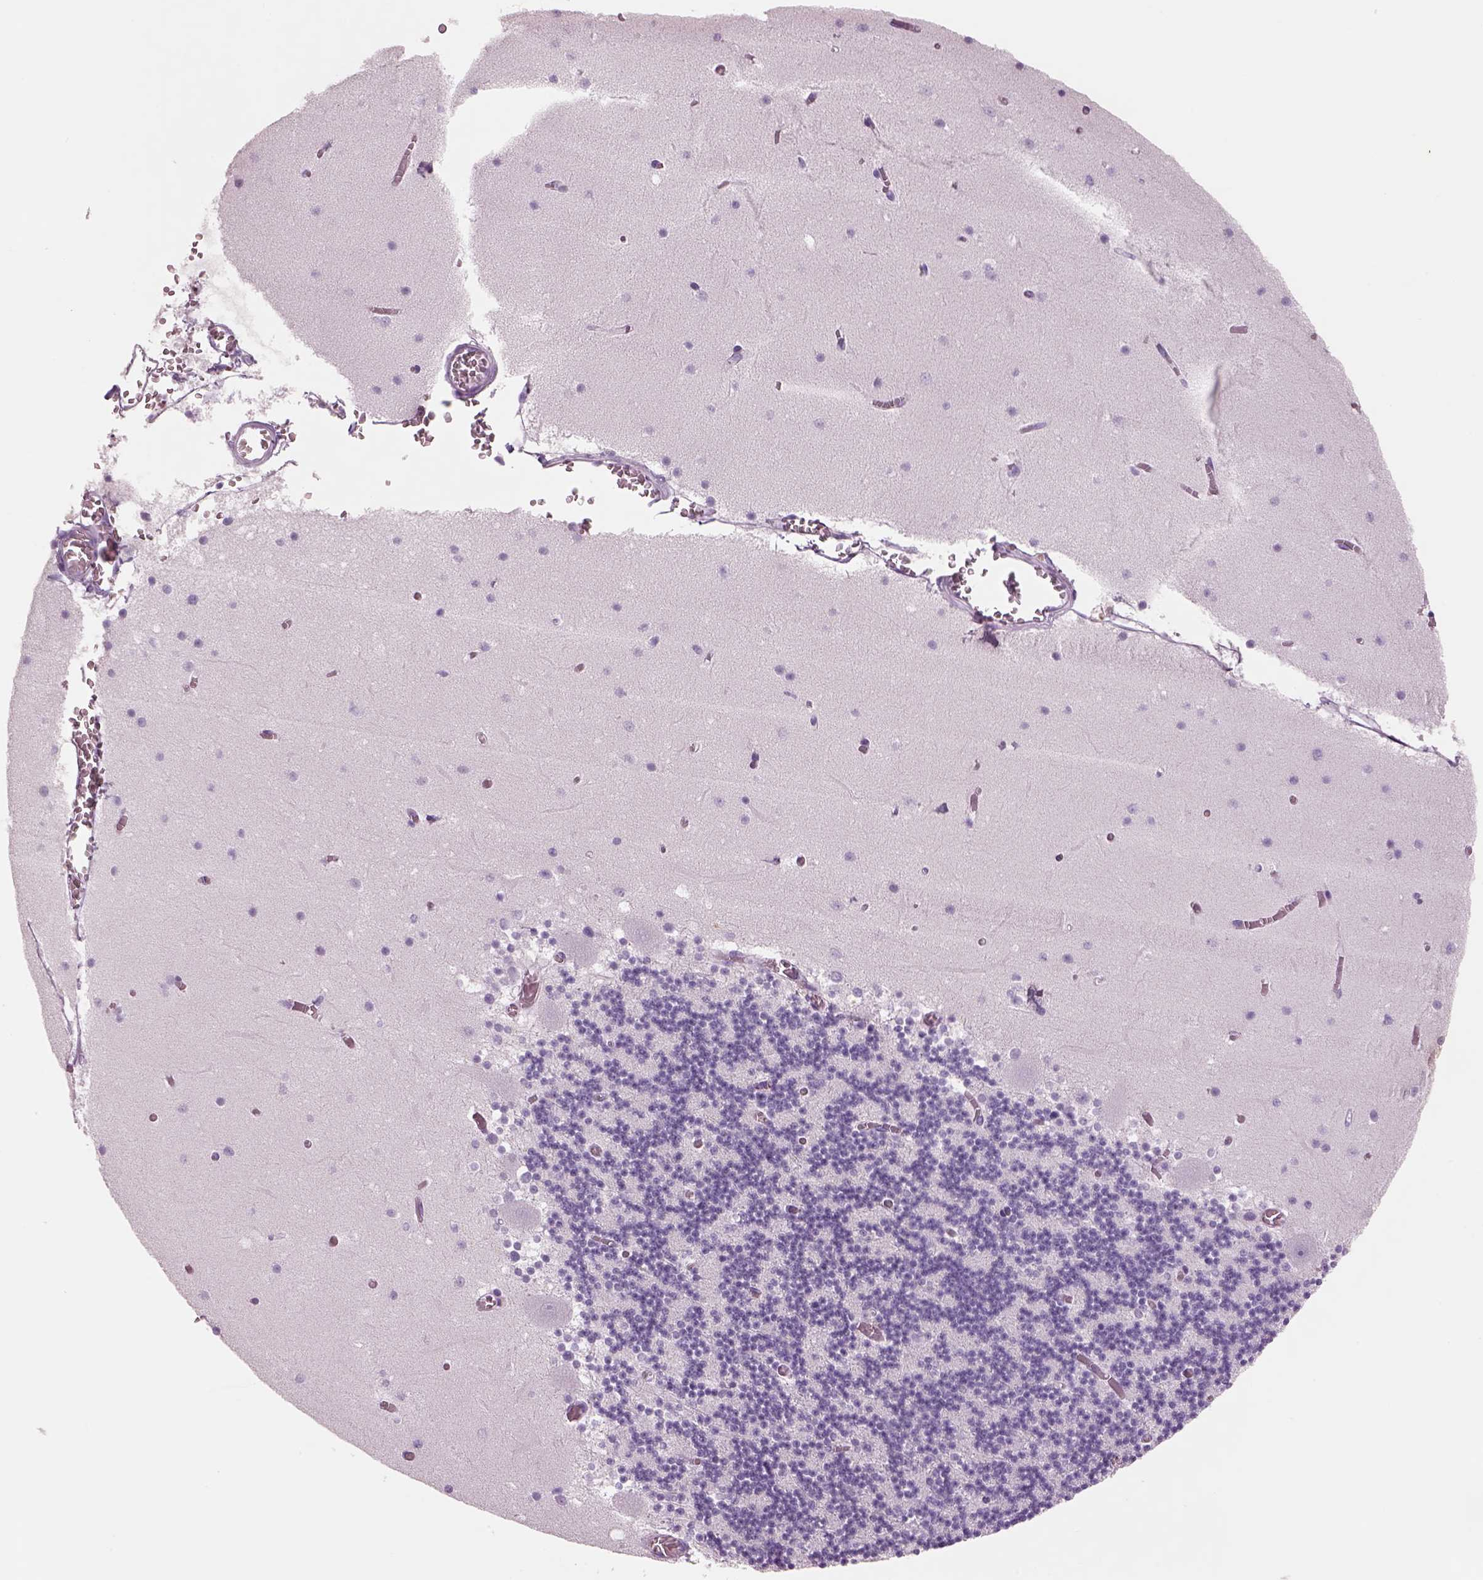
{"staining": {"intensity": "negative", "quantity": "none", "location": "none"}, "tissue": "cerebellum", "cell_type": "Cells in granular layer", "image_type": "normal", "snomed": [{"axis": "morphology", "description": "Normal tissue, NOS"}, {"axis": "topography", "description": "Cerebellum"}], "caption": "This is an immunohistochemistry image of benign human cerebellum. There is no staining in cells in granular layer.", "gene": "RHO", "patient": {"sex": "female", "age": 28}}